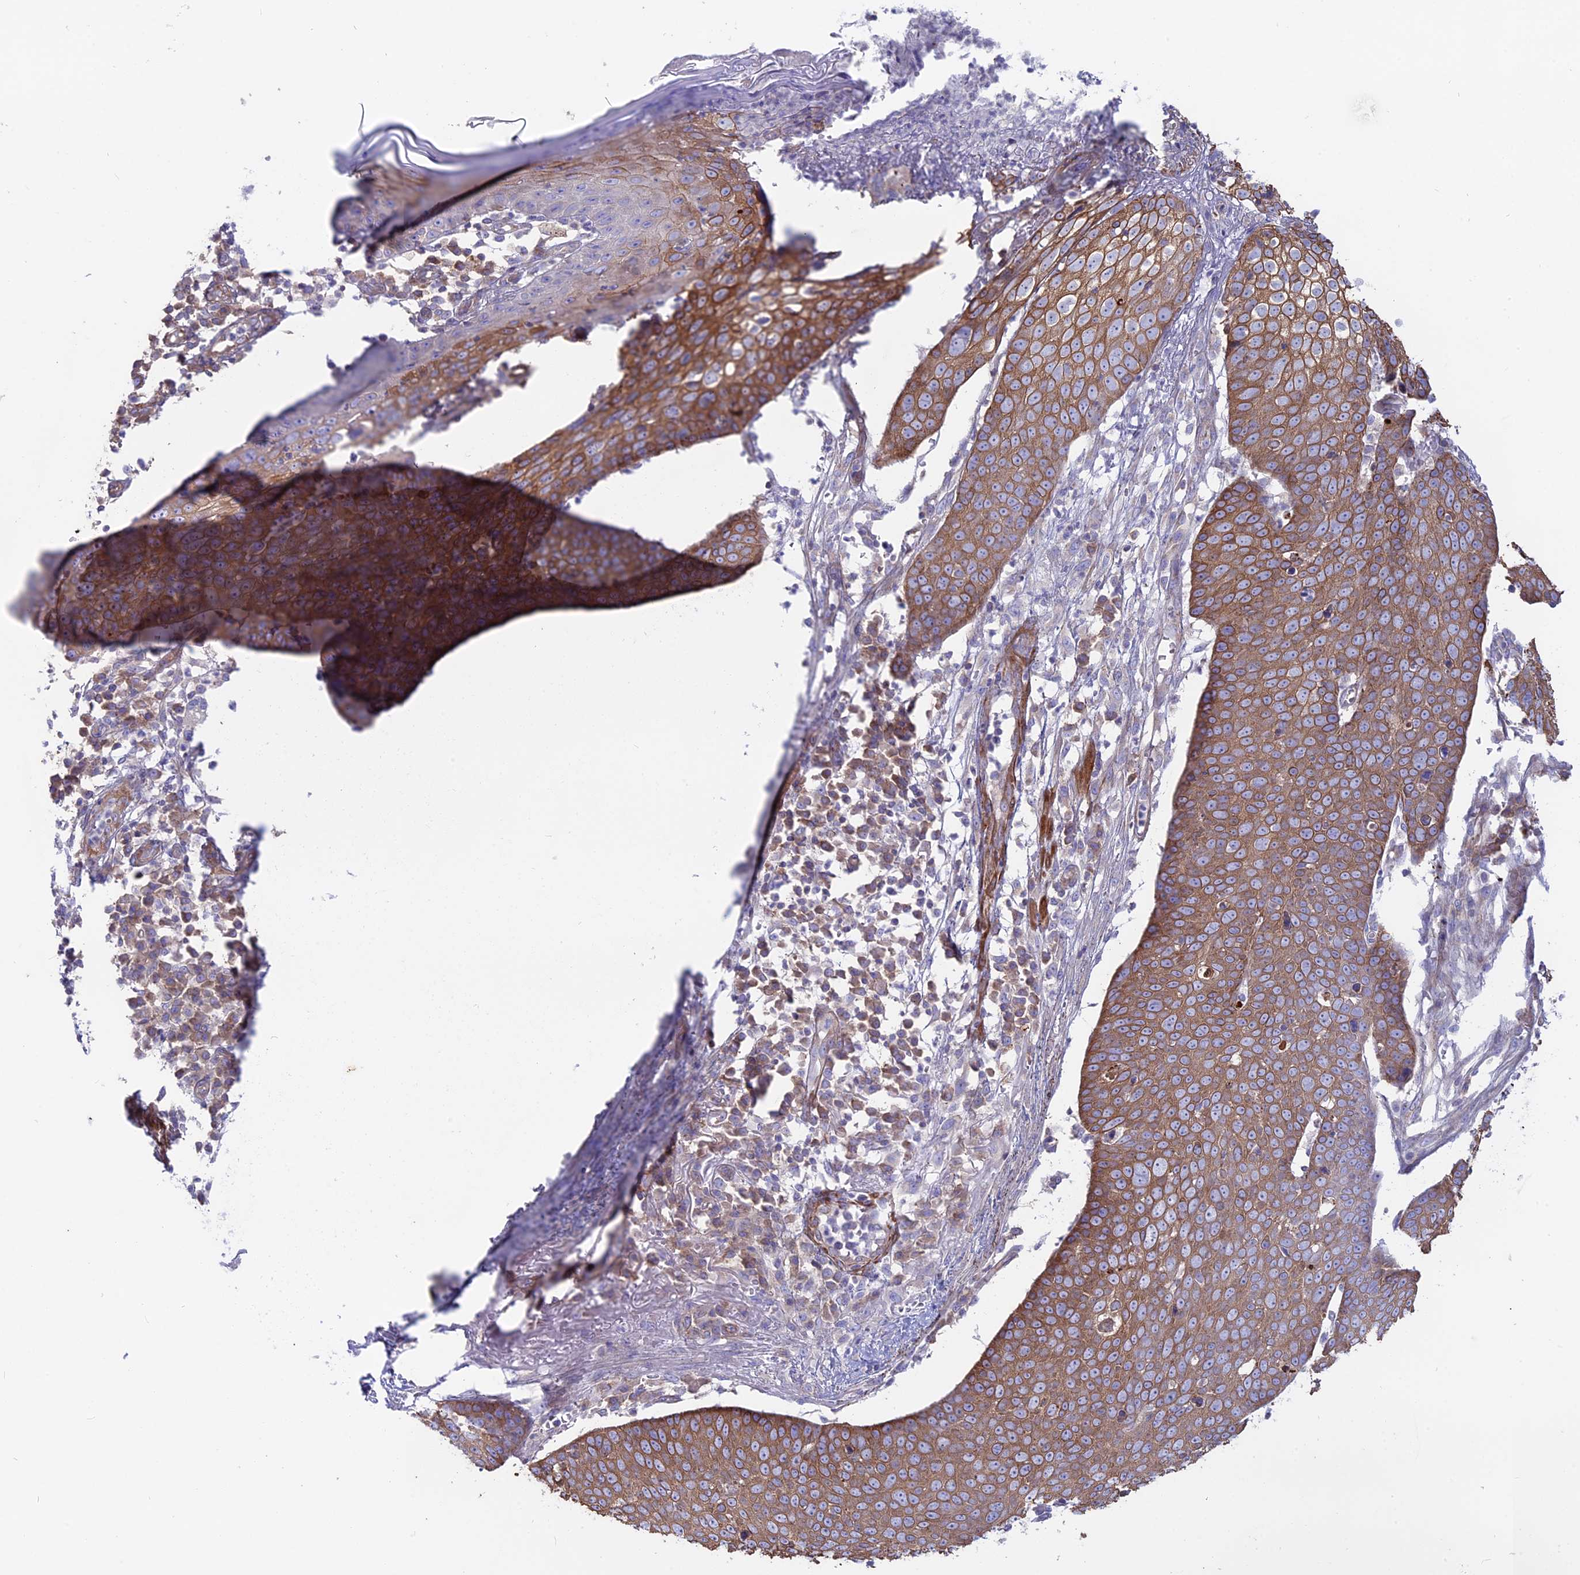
{"staining": {"intensity": "moderate", "quantity": ">75%", "location": "cytoplasmic/membranous"}, "tissue": "skin cancer", "cell_type": "Tumor cells", "image_type": "cancer", "snomed": [{"axis": "morphology", "description": "Squamous cell carcinoma, NOS"}, {"axis": "topography", "description": "Skin"}], "caption": "High-magnification brightfield microscopy of skin cancer (squamous cell carcinoma) stained with DAB (3,3'-diaminobenzidine) (brown) and counterstained with hematoxylin (blue). tumor cells exhibit moderate cytoplasmic/membranous staining is identified in about>75% of cells.", "gene": "MYO5B", "patient": {"sex": "male", "age": 71}}